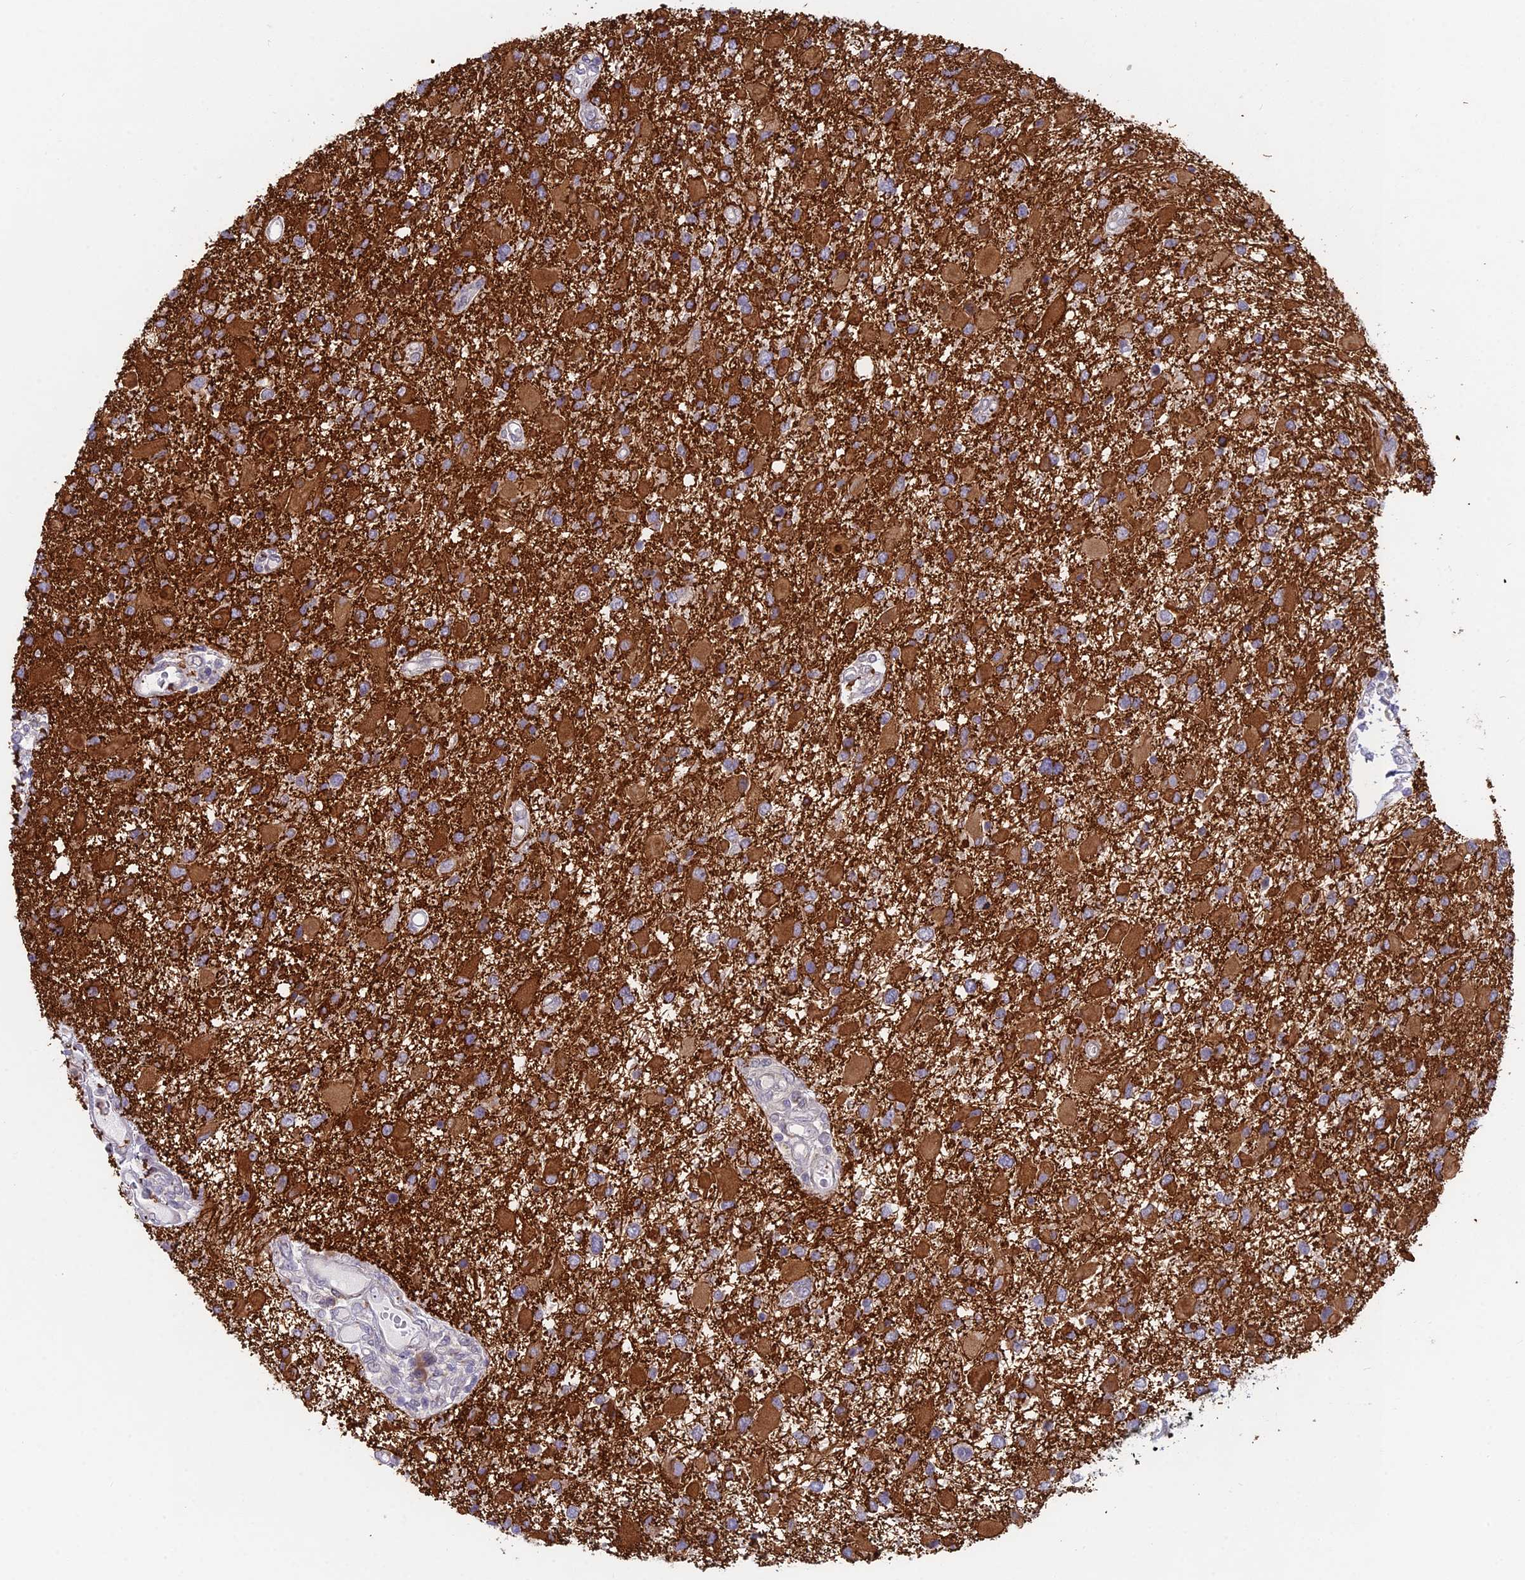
{"staining": {"intensity": "moderate", "quantity": ">75%", "location": "cytoplasmic/membranous"}, "tissue": "glioma", "cell_type": "Tumor cells", "image_type": "cancer", "snomed": [{"axis": "morphology", "description": "Glioma, malignant, High grade"}, {"axis": "topography", "description": "Brain"}], "caption": "Glioma was stained to show a protein in brown. There is medium levels of moderate cytoplasmic/membranous positivity in about >75% of tumor cells.", "gene": "PPP1R26", "patient": {"sex": "male", "age": 53}}